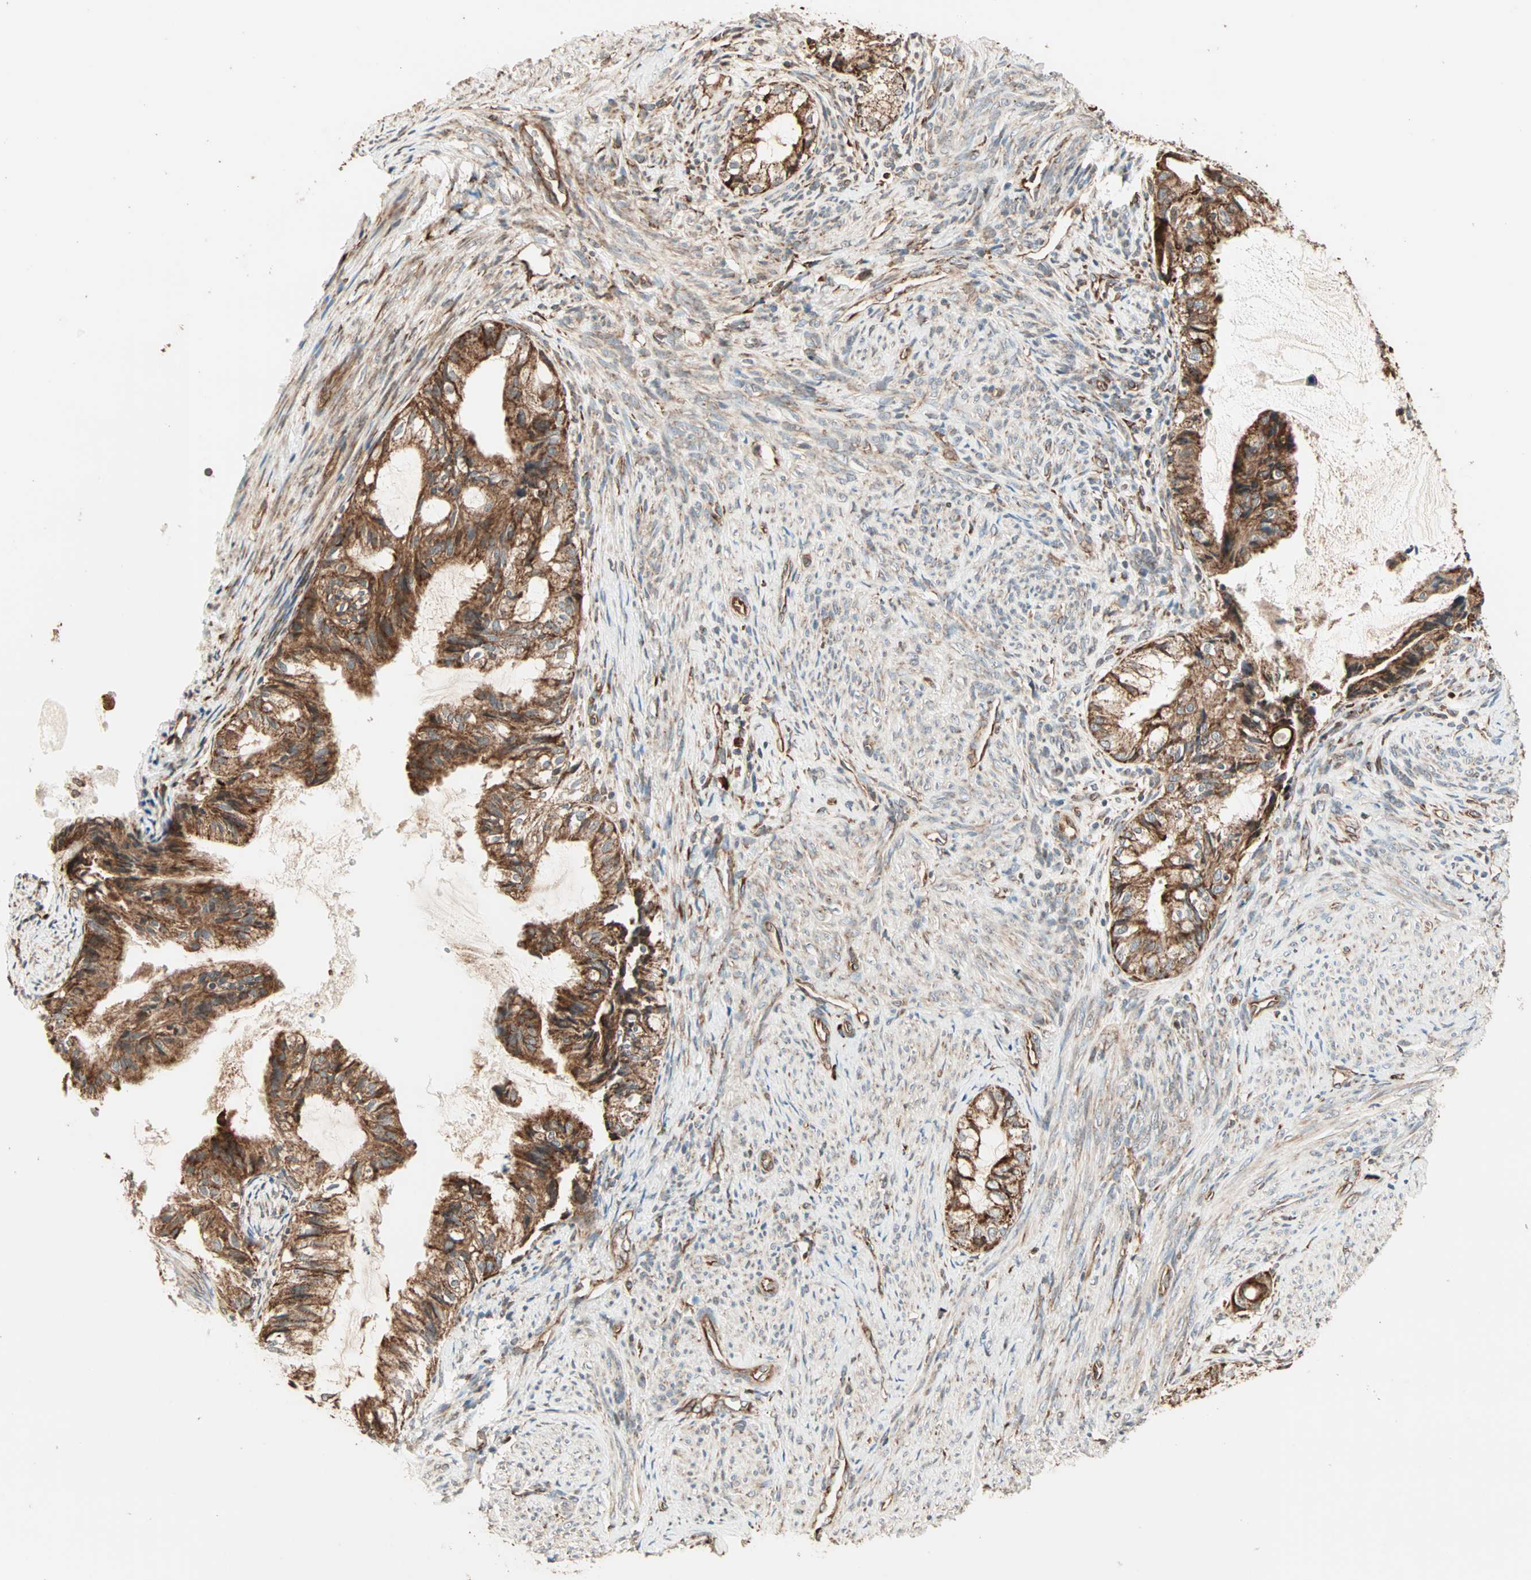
{"staining": {"intensity": "strong", "quantity": ">75%", "location": "cytoplasmic/membranous"}, "tissue": "cervical cancer", "cell_type": "Tumor cells", "image_type": "cancer", "snomed": [{"axis": "morphology", "description": "Normal tissue, NOS"}, {"axis": "morphology", "description": "Adenocarcinoma, NOS"}, {"axis": "topography", "description": "Cervix"}, {"axis": "topography", "description": "Endometrium"}], "caption": "Cervical adenocarcinoma stained for a protein (brown) demonstrates strong cytoplasmic/membranous positive positivity in about >75% of tumor cells.", "gene": "P4HA1", "patient": {"sex": "female", "age": 86}}